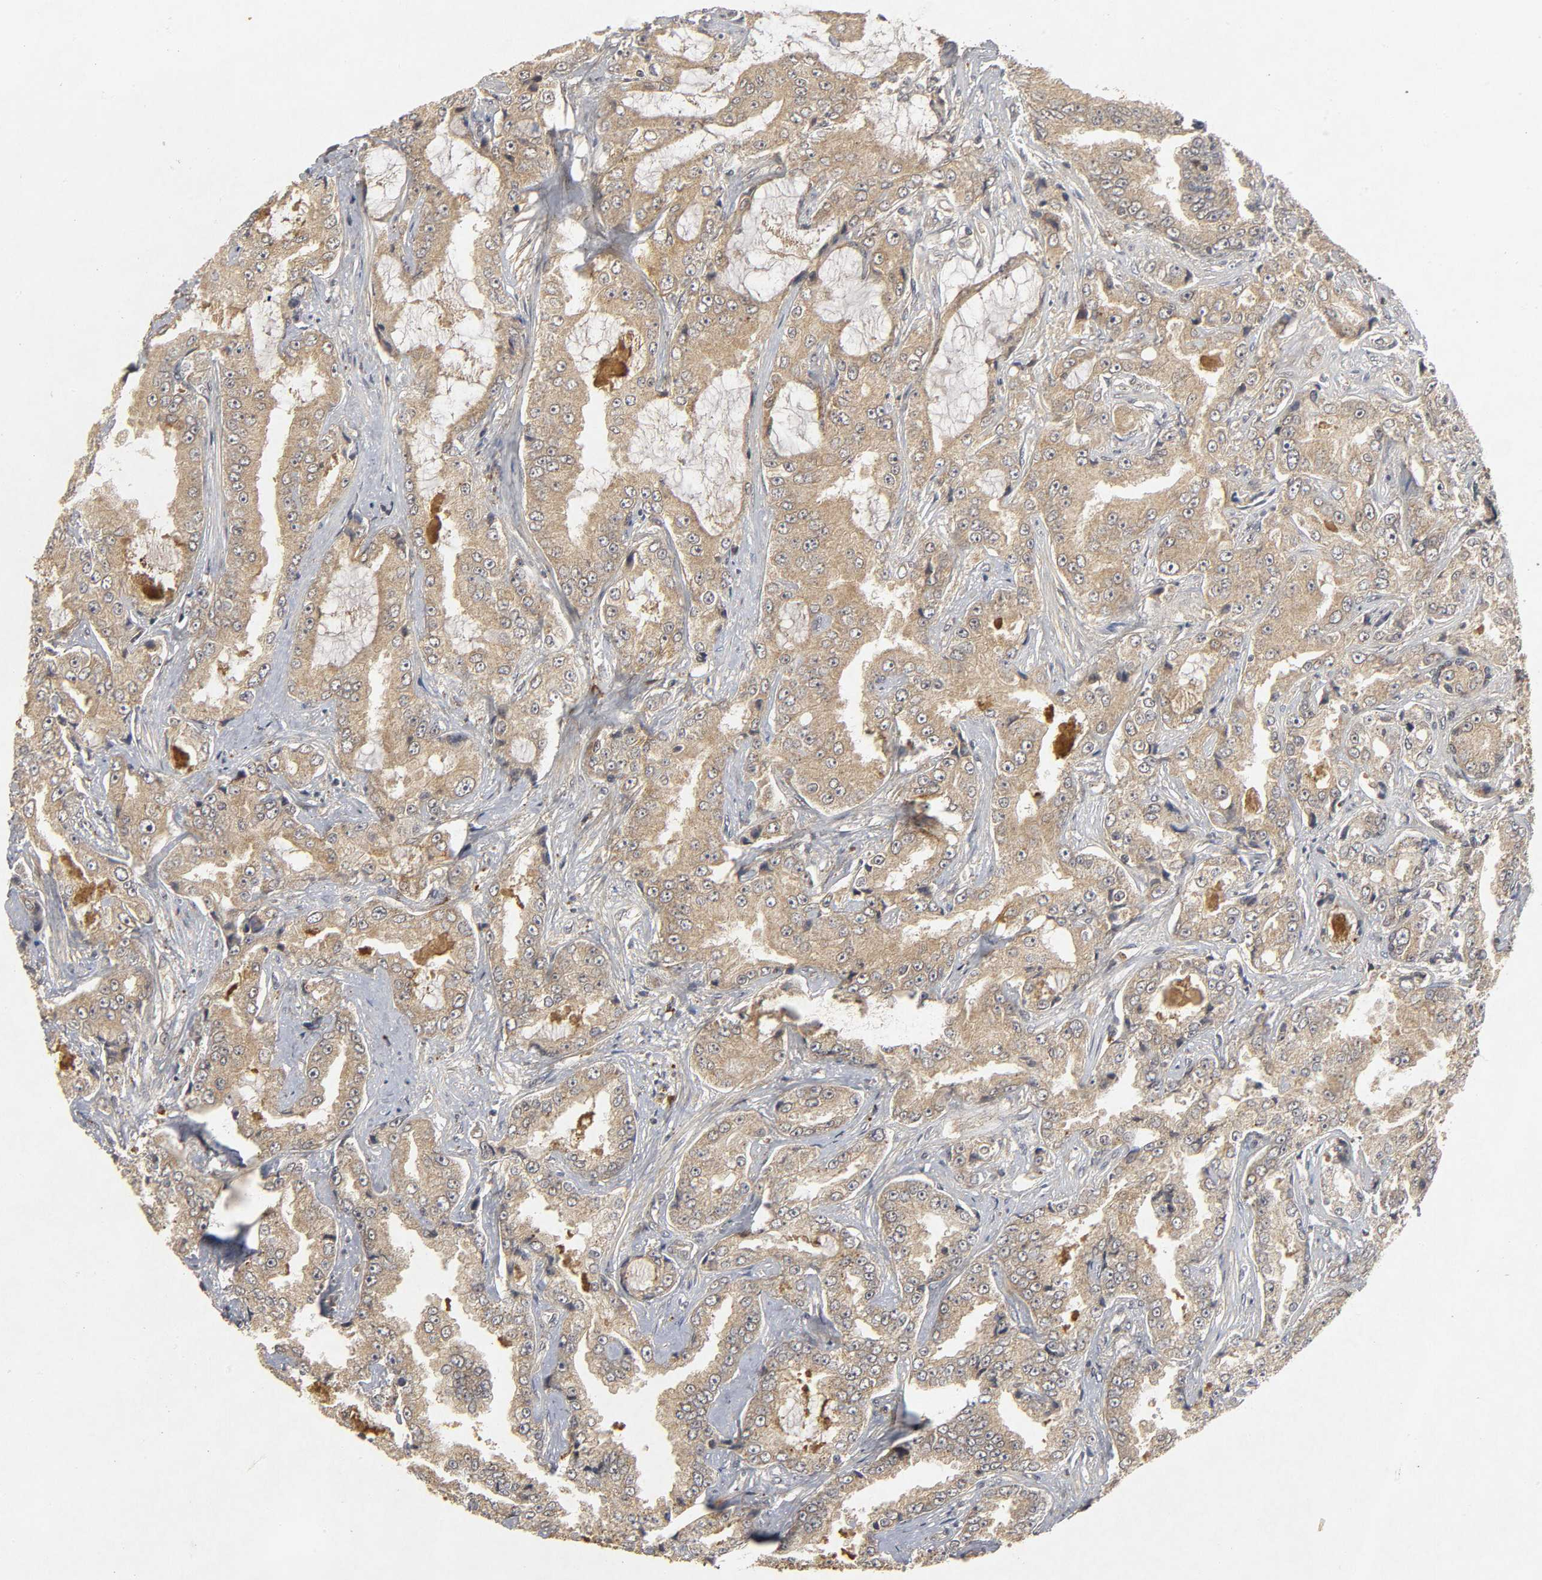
{"staining": {"intensity": "weak", "quantity": ">75%", "location": "cytoplasmic/membranous"}, "tissue": "prostate cancer", "cell_type": "Tumor cells", "image_type": "cancer", "snomed": [{"axis": "morphology", "description": "Adenocarcinoma, High grade"}, {"axis": "topography", "description": "Prostate"}], "caption": "Prostate cancer stained with a brown dye shows weak cytoplasmic/membranous positive positivity in approximately >75% of tumor cells.", "gene": "TRAF6", "patient": {"sex": "male", "age": 73}}